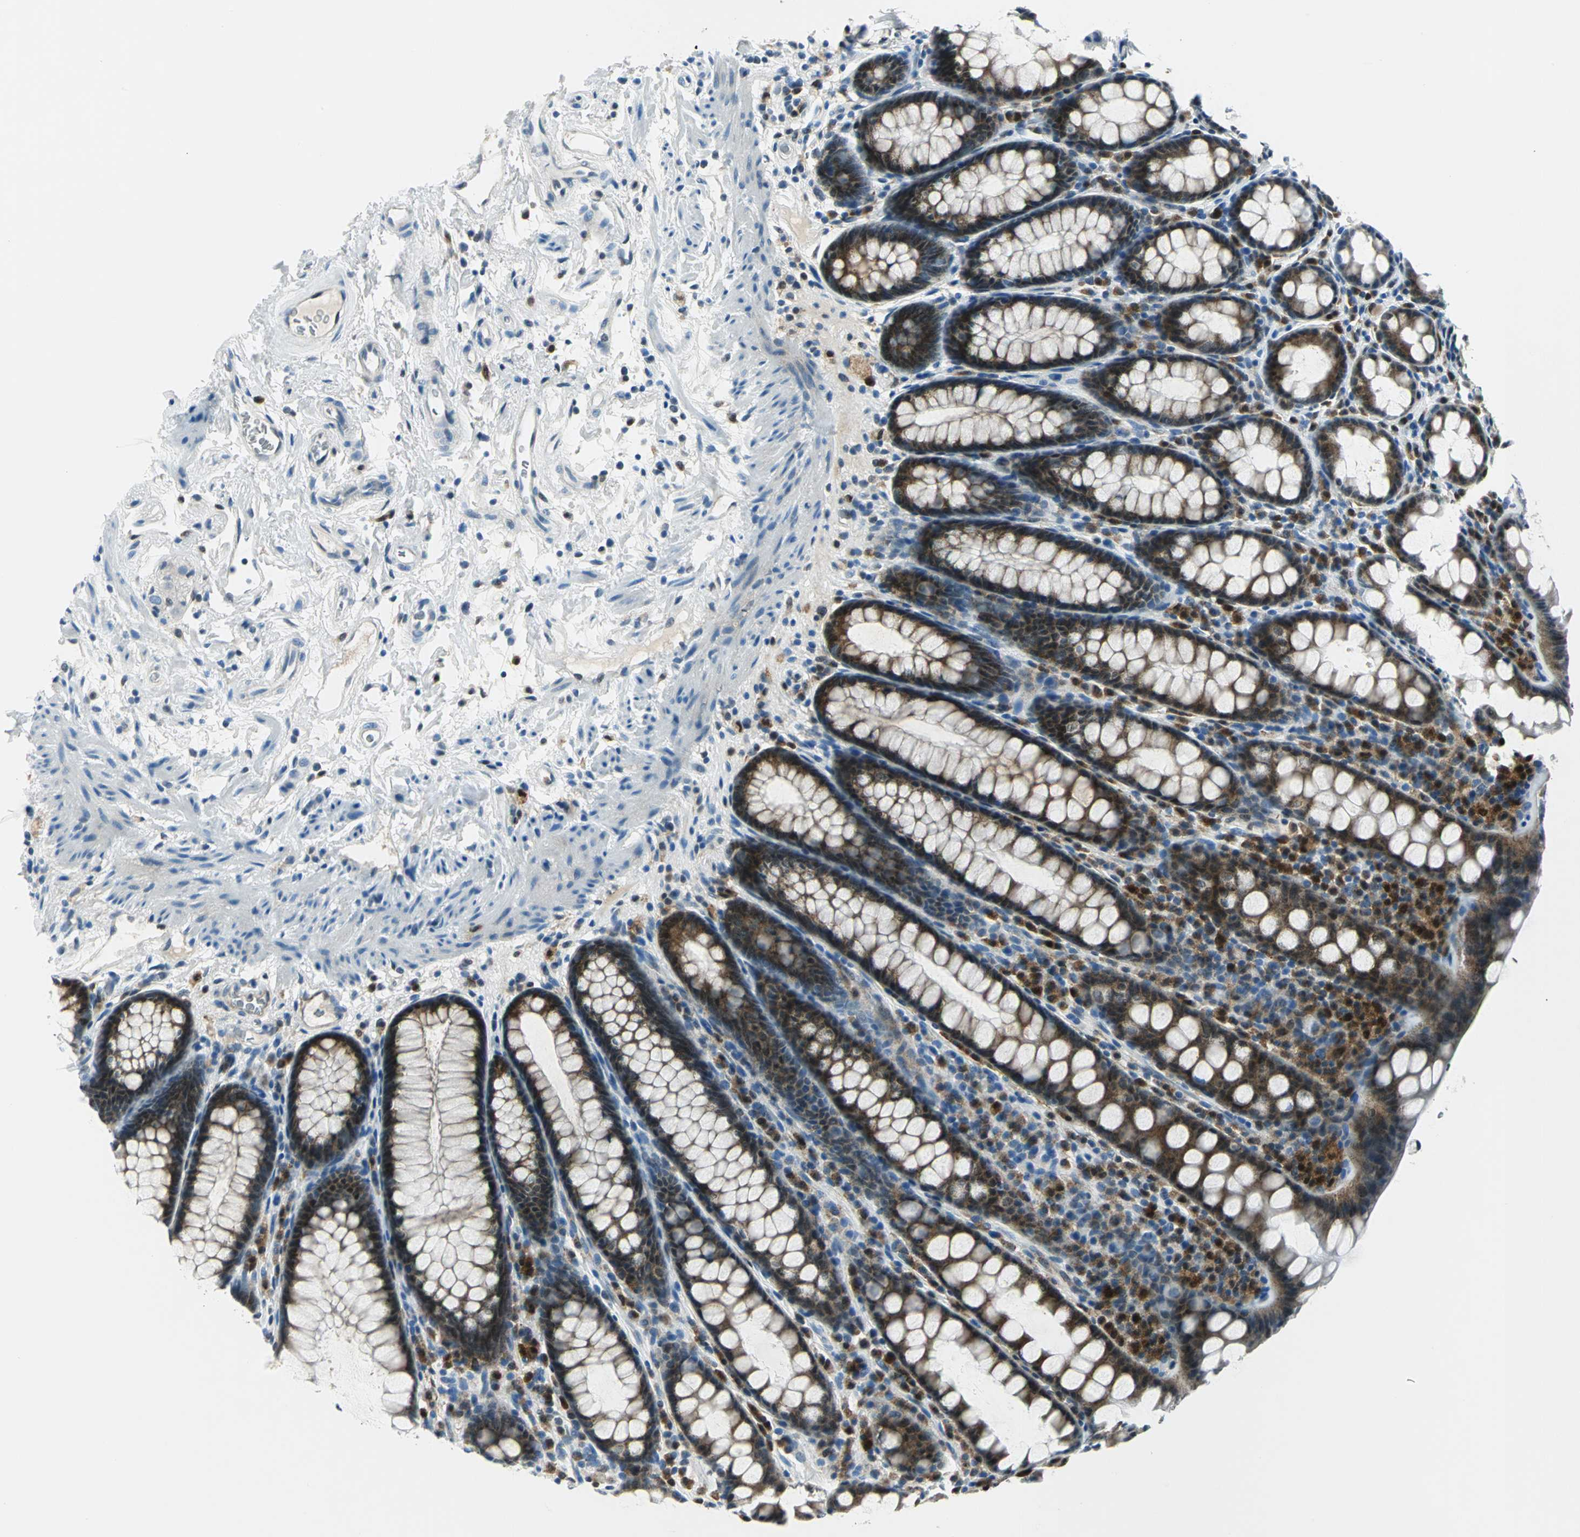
{"staining": {"intensity": "moderate", "quantity": ">75%", "location": "cytoplasmic/membranous,nuclear"}, "tissue": "rectum", "cell_type": "Glandular cells", "image_type": "normal", "snomed": [{"axis": "morphology", "description": "Normal tissue, NOS"}, {"axis": "topography", "description": "Rectum"}], "caption": "An immunohistochemistry micrograph of normal tissue is shown. Protein staining in brown highlights moderate cytoplasmic/membranous,nuclear positivity in rectum within glandular cells. Nuclei are stained in blue.", "gene": "AKR1A1", "patient": {"sex": "male", "age": 92}}